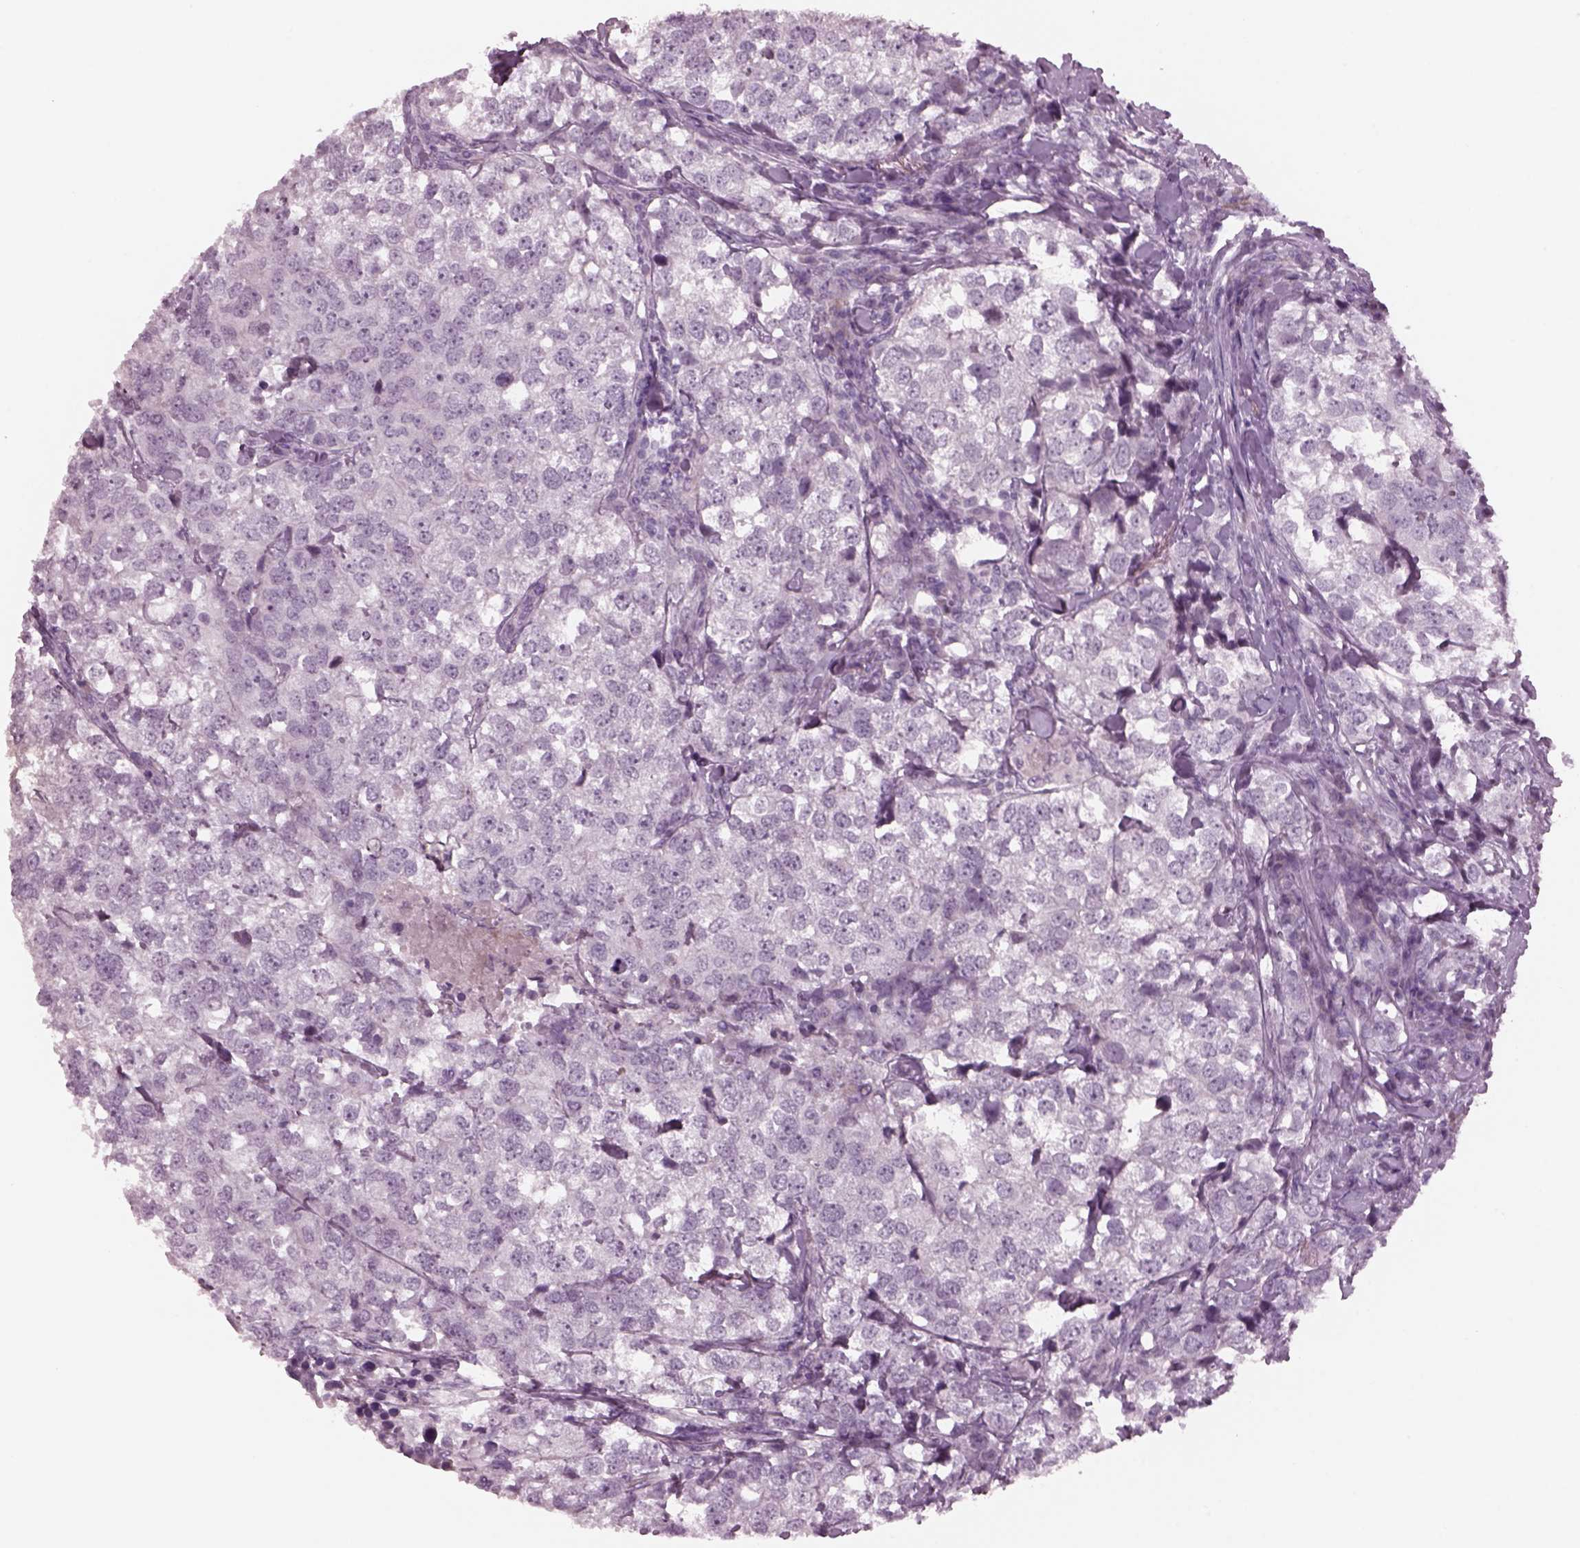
{"staining": {"intensity": "negative", "quantity": "none", "location": "none"}, "tissue": "breast cancer", "cell_type": "Tumor cells", "image_type": "cancer", "snomed": [{"axis": "morphology", "description": "Duct carcinoma"}, {"axis": "topography", "description": "Breast"}], "caption": "A histopathology image of breast cancer (invasive ductal carcinoma) stained for a protein reveals no brown staining in tumor cells.", "gene": "CYLC1", "patient": {"sex": "female", "age": 30}}